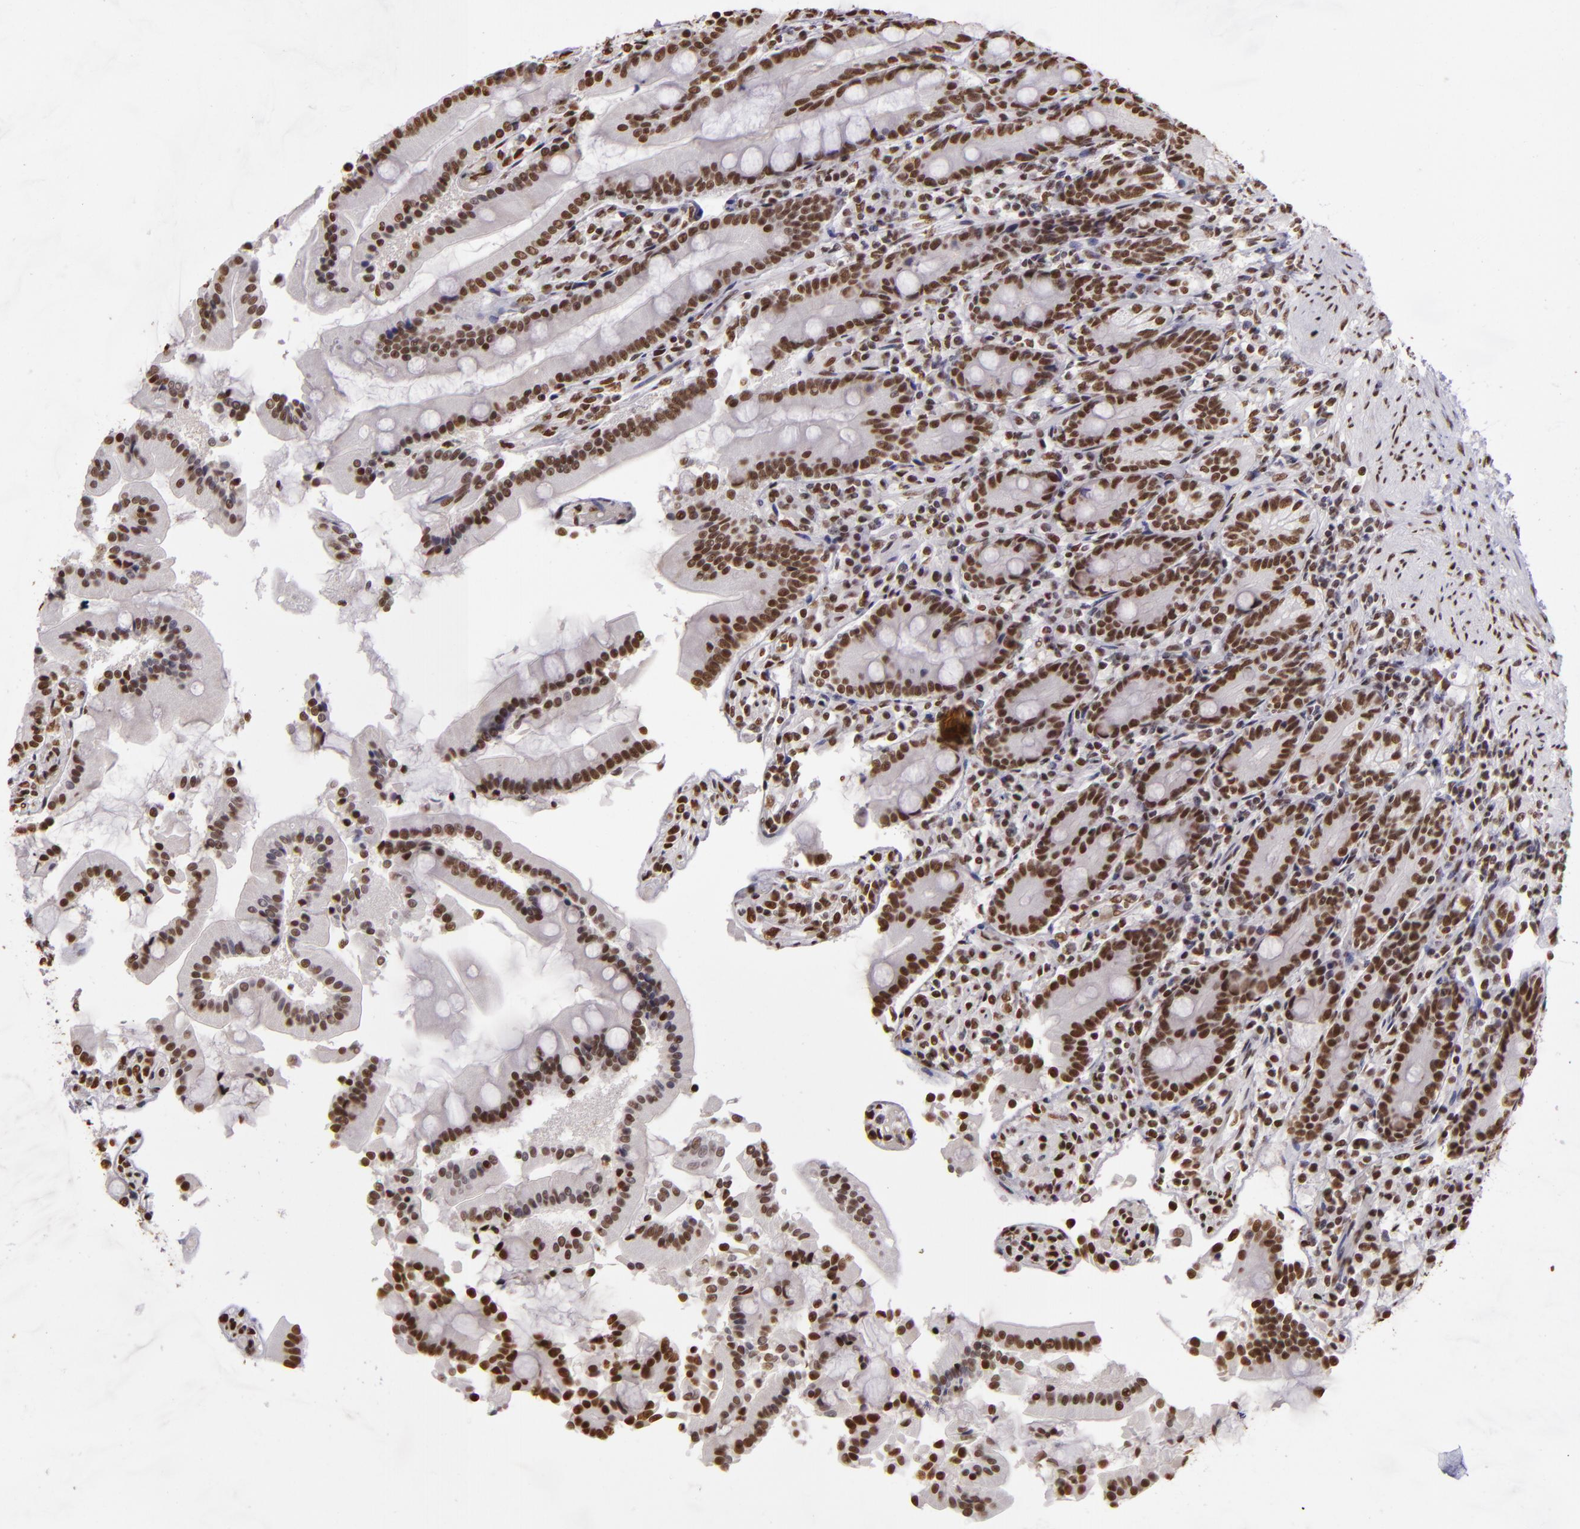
{"staining": {"intensity": "moderate", "quantity": ">75%", "location": "nuclear"}, "tissue": "duodenum", "cell_type": "Glandular cells", "image_type": "normal", "snomed": [{"axis": "morphology", "description": "Normal tissue, NOS"}, {"axis": "topography", "description": "Duodenum"}], "caption": "The micrograph shows staining of benign duodenum, revealing moderate nuclear protein staining (brown color) within glandular cells.", "gene": "PAPOLA", "patient": {"sex": "female", "age": 64}}